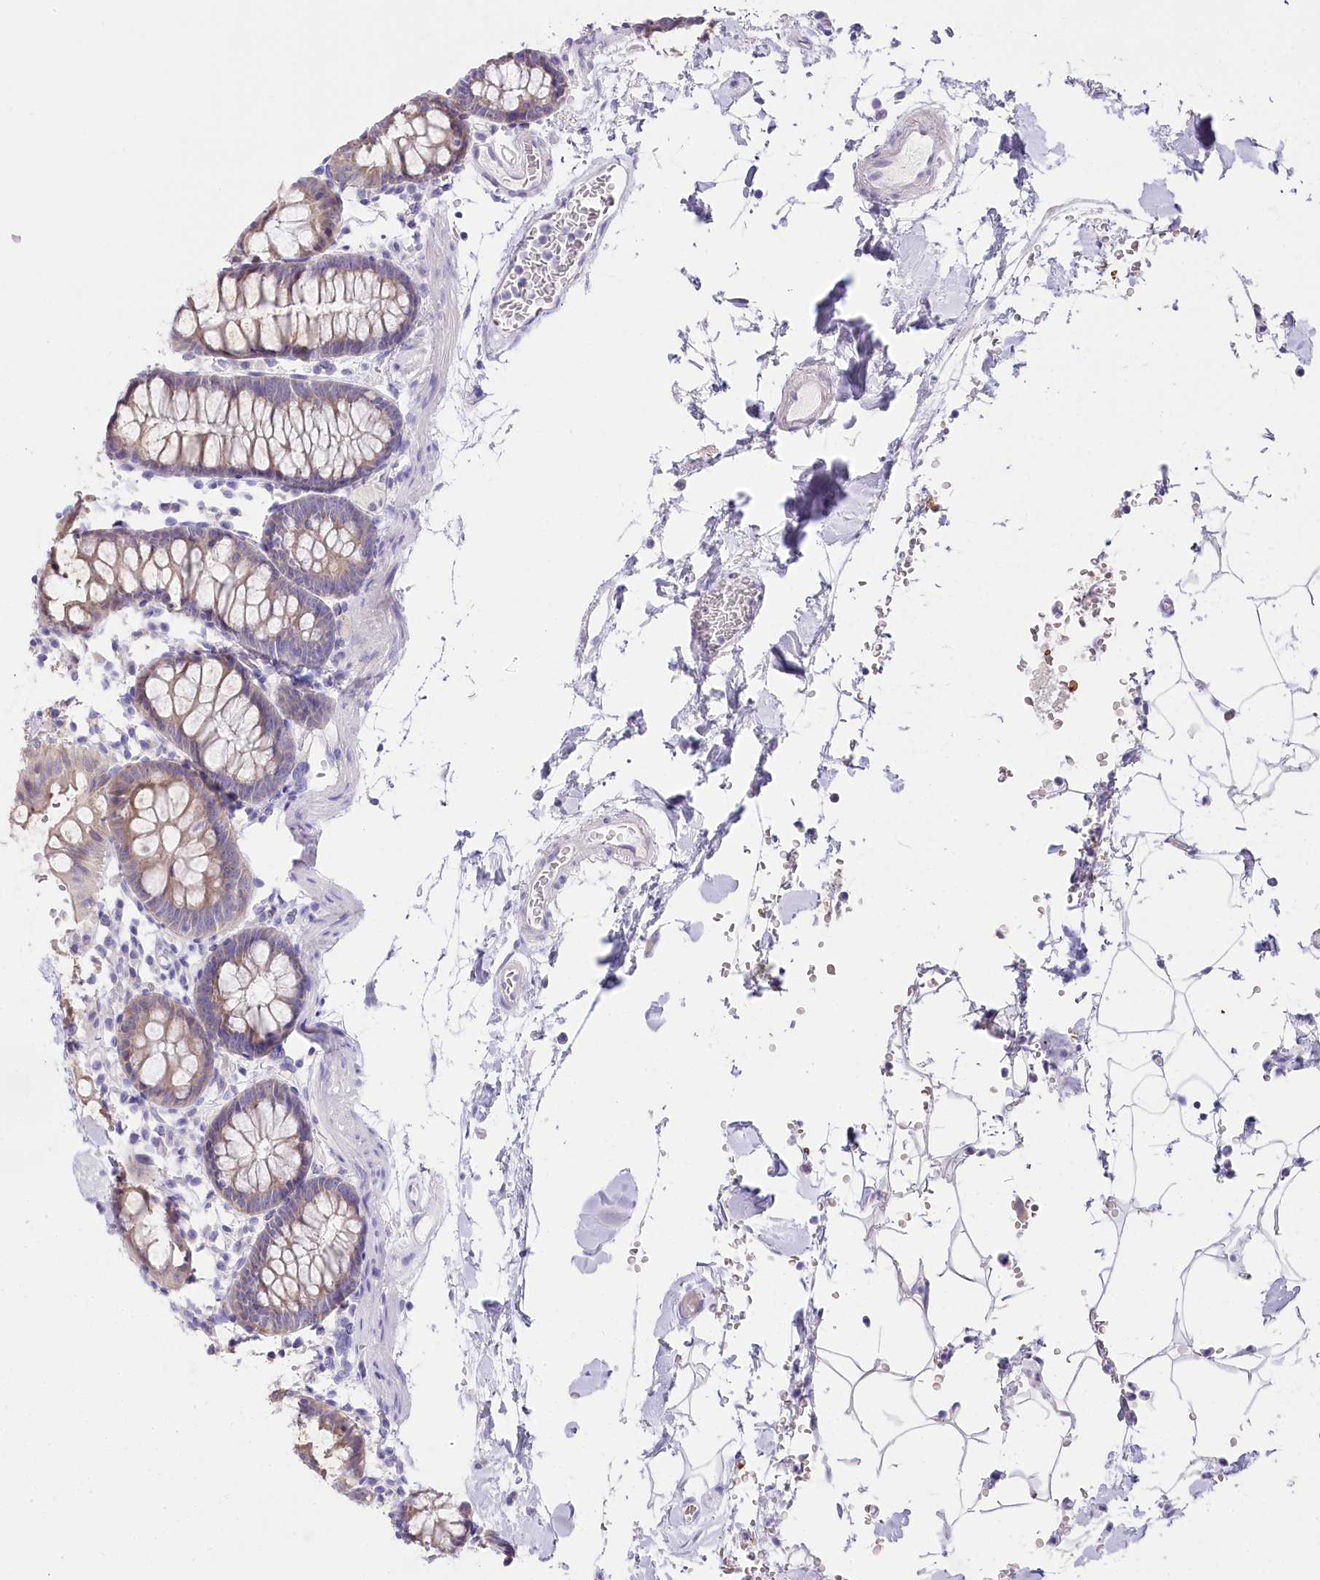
{"staining": {"intensity": "negative", "quantity": "none", "location": "none"}, "tissue": "colon", "cell_type": "Endothelial cells", "image_type": "normal", "snomed": [{"axis": "morphology", "description": "Normal tissue, NOS"}, {"axis": "topography", "description": "Colon"}], "caption": "Immunohistochemistry image of unremarkable human colon stained for a protein (brown), which demonstrates no staining in endothelial cells.", "gene": "MYOZ1", "patient": {"sex": "male", "age": 75}}